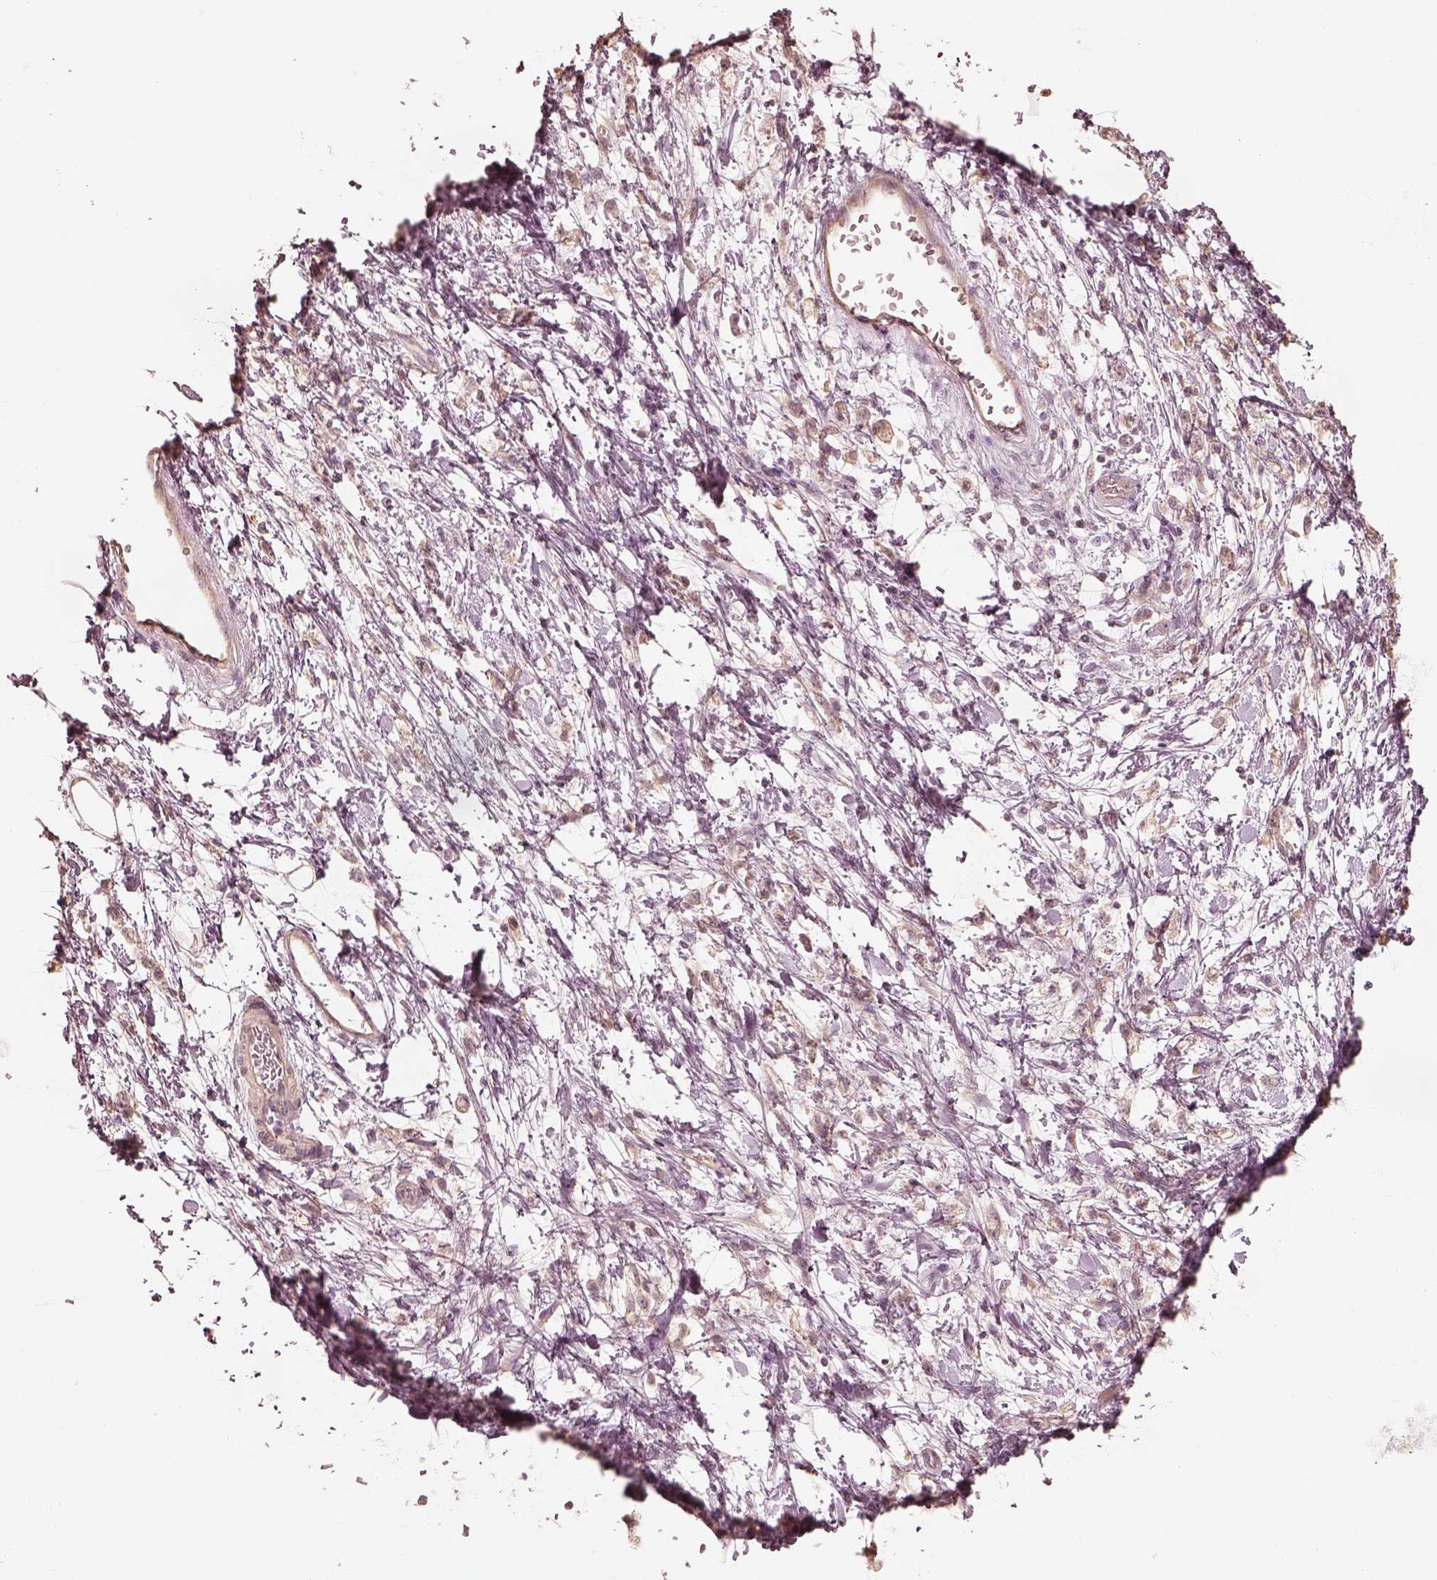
{"staining": {"intensity": "negative", "quantity": "none", "location": "none"}, "tissue": "stomach cancer", "cell_type": "Tumor cells", "image_type": "cancer", "snomed": [{"axis": "morphology", "description": "Adenocarcinoma, NOS"}, {"axis": "topography", "description": "Stomach"}], "caption": "An image of human adenocarcinoma (stomach) is negative for staining in tumor cells.", "gene": "KIF5C", "patient": {"sex": "female", "age": 60}}